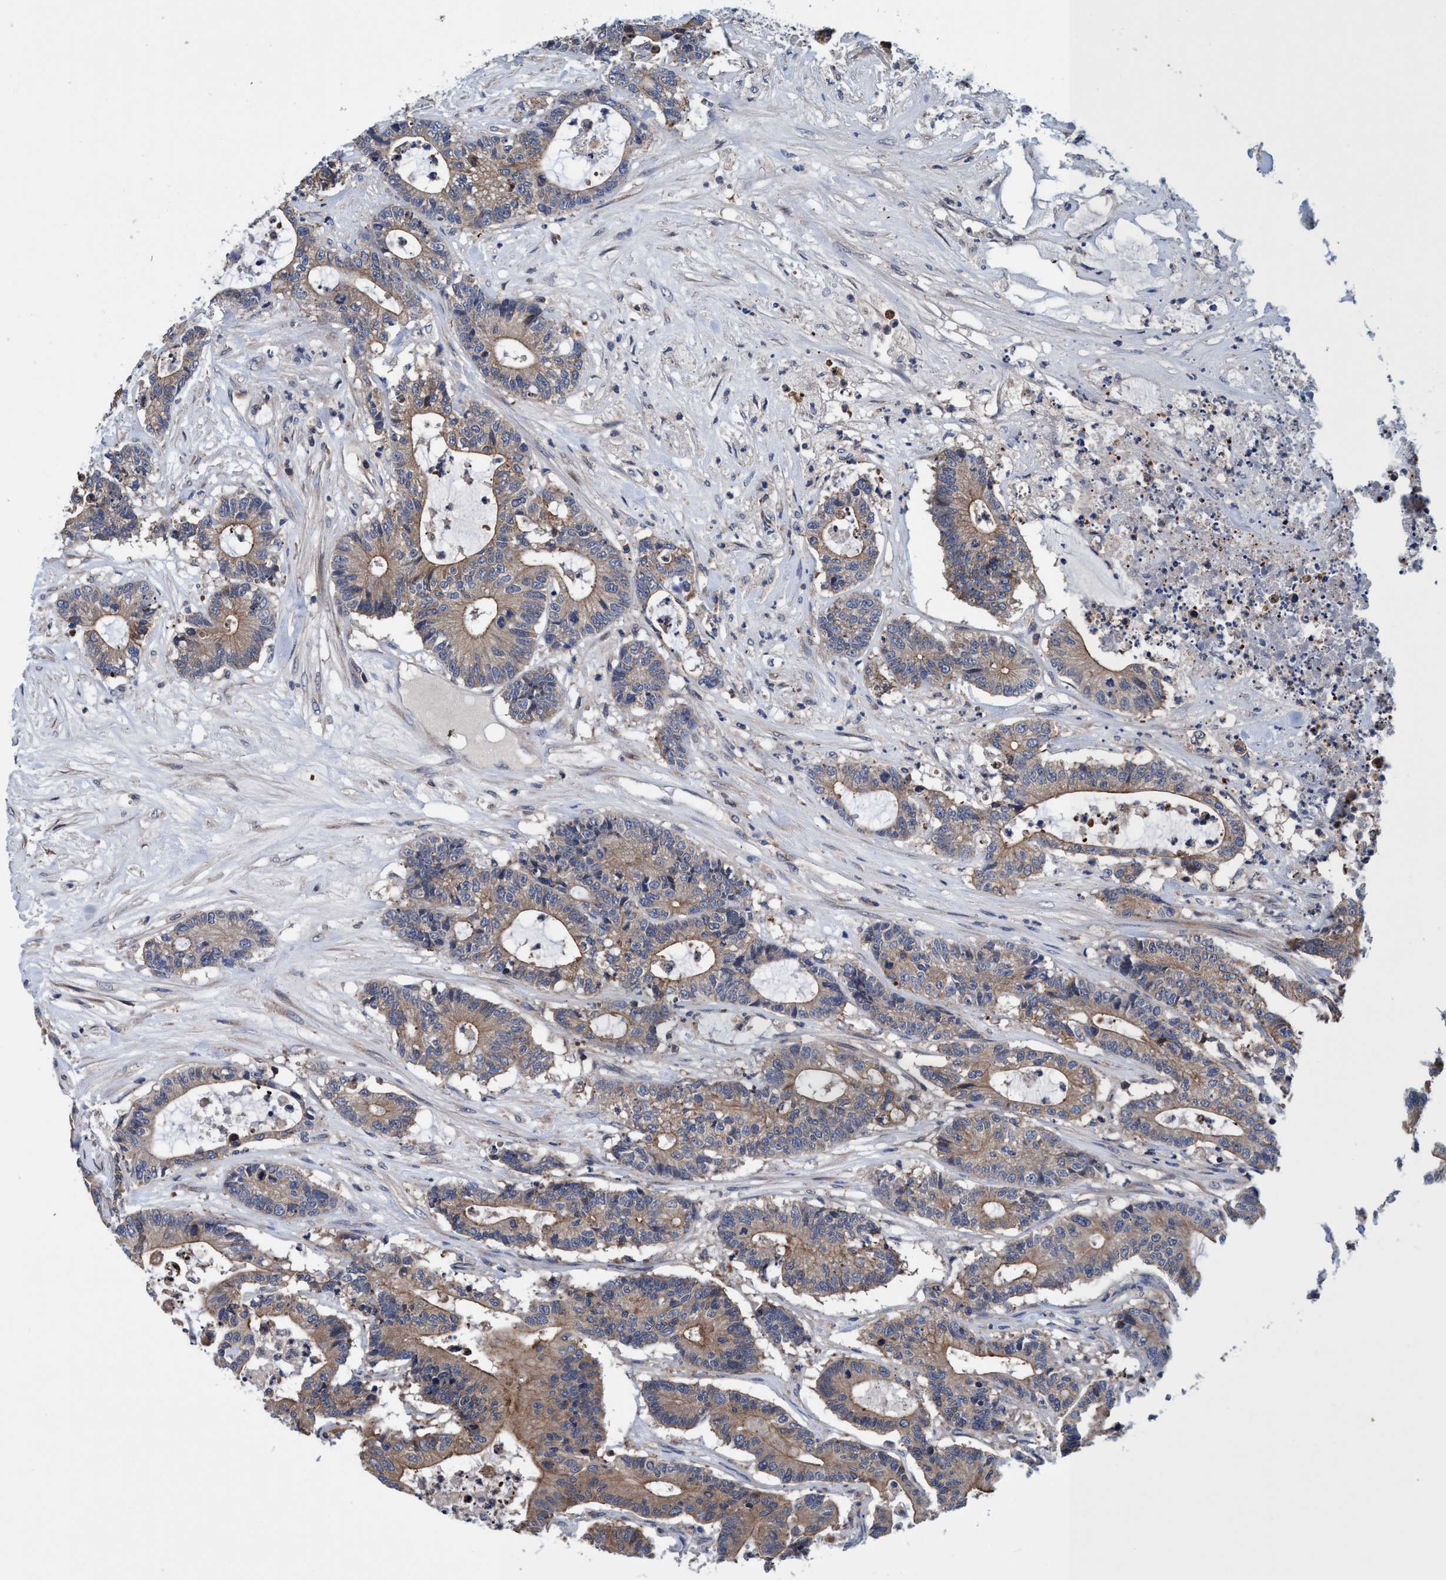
{"staining": {"intensity": "moderate", "quantity": ">75%", "location": "cytoplasmic/membranous"}, "tissue": "colorectal cancer", "cell_type": "Tumor cells", "image_type": "cancer", "snomed": [{"axis": "morphology", "description": "Adenocarcinoma, NOS"}, {"axis": "topography", "description": "Colon"}], "caption": "Brown immunohistochemical staining in adenocarcinoma (colorectal) demonstrates moderate cytoplasmic/membranous positivity in about >75% of tumor cells. The protein is shown in brown color, while the nuclei are stained blue.", "gene": "CALCOCO2", "patient": {"sex": "female", "age": 84}}